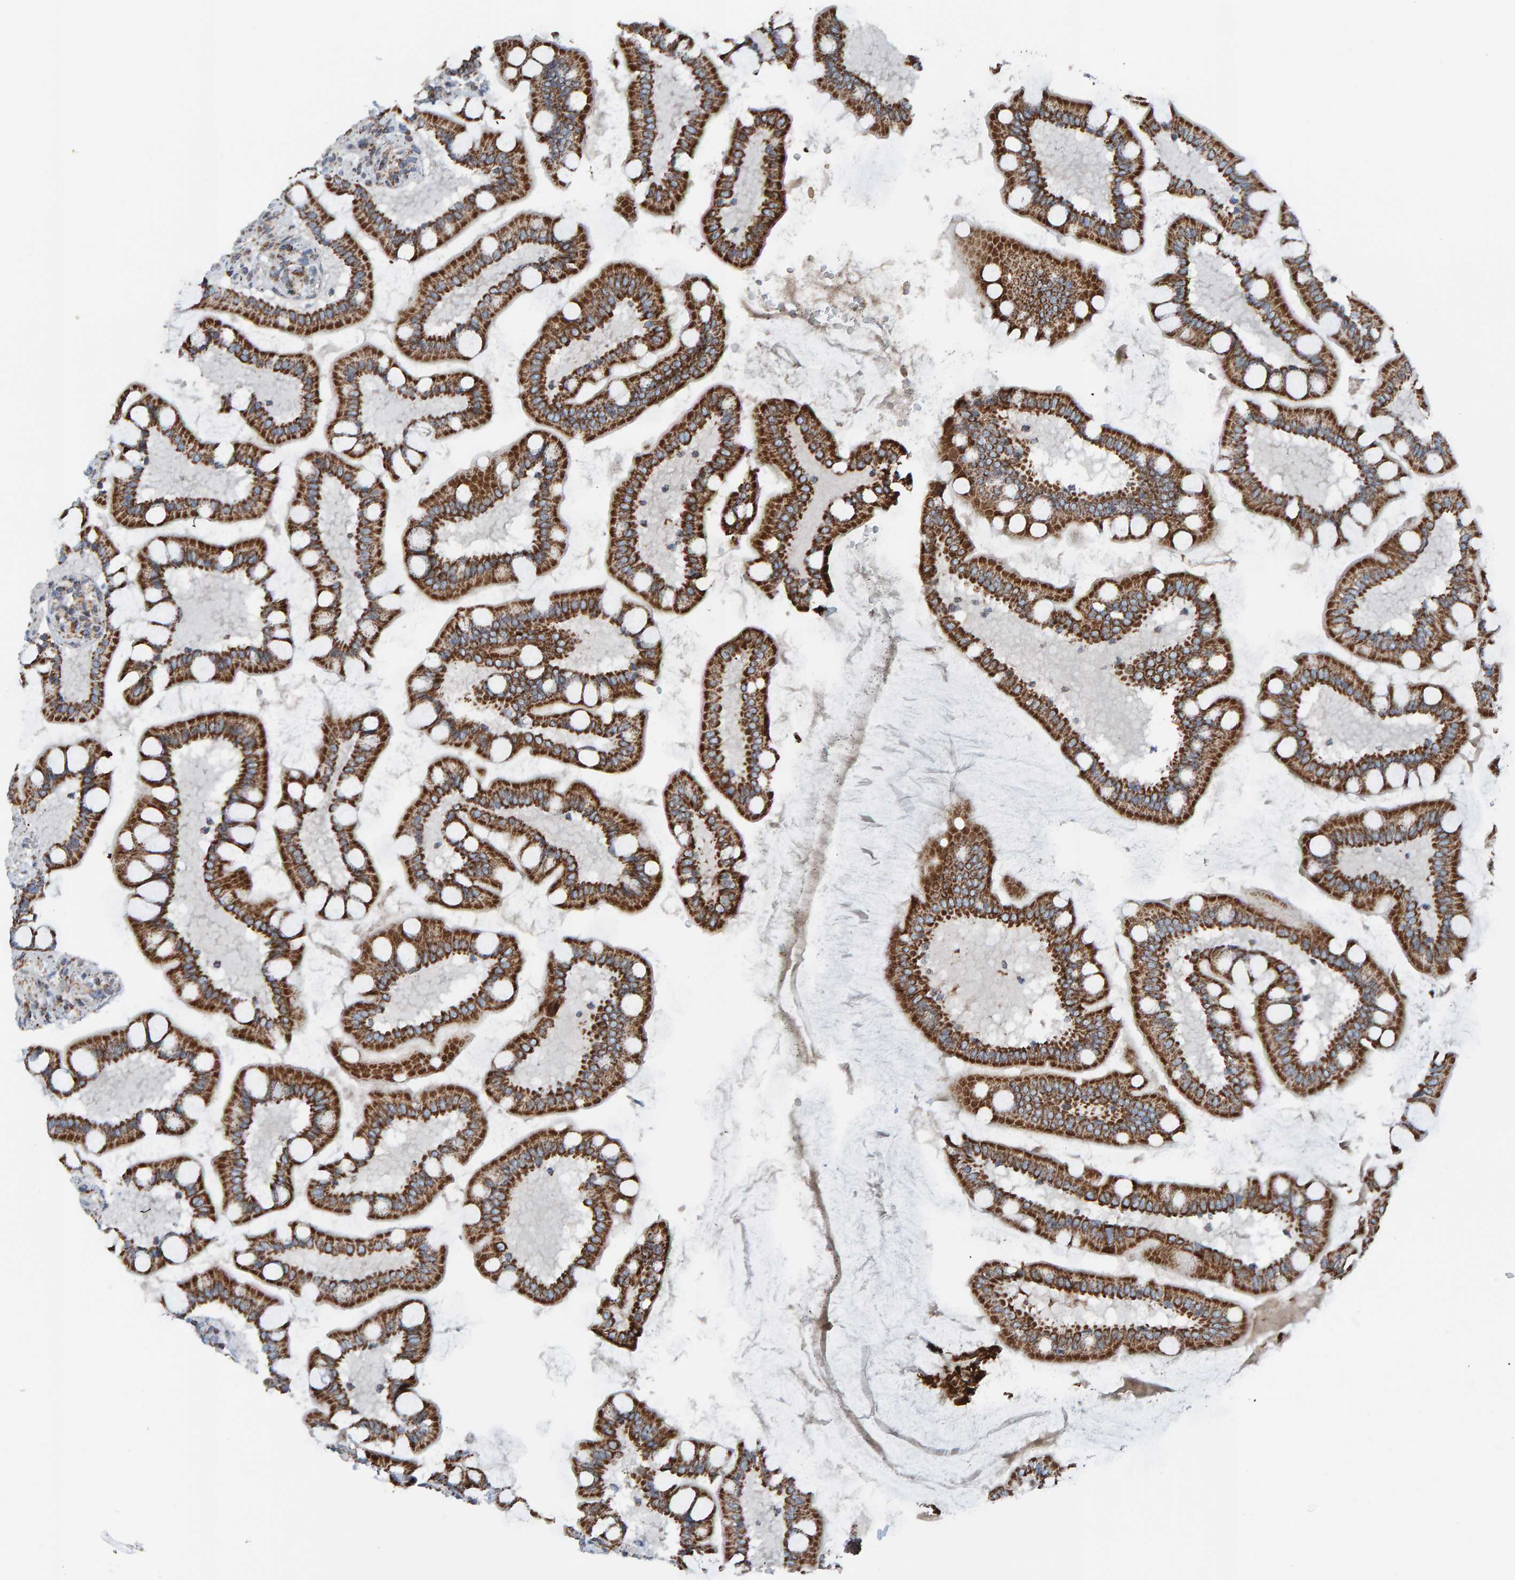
{"staining": {"intensity": "strong", "quantity": ">75%", "location": "cytoplasmic/membranous"}, "tissue": "small intestine", "cell_type": "Glandular cells", "image_type": "normal", "snomed": [{"axis": "morphology", "description": "Normal tissue, NOS"}, {"axis": "topography", "description": "Small intestine"}], "caption": "Immunohistochemical staining of normal human small intestine exhibits high levels of strong cytoplasmic/membranous positivity in approximately >75% of glandular cells.", "gene": "ZNF48", "patient": {"sex": "male", "age": 41}}